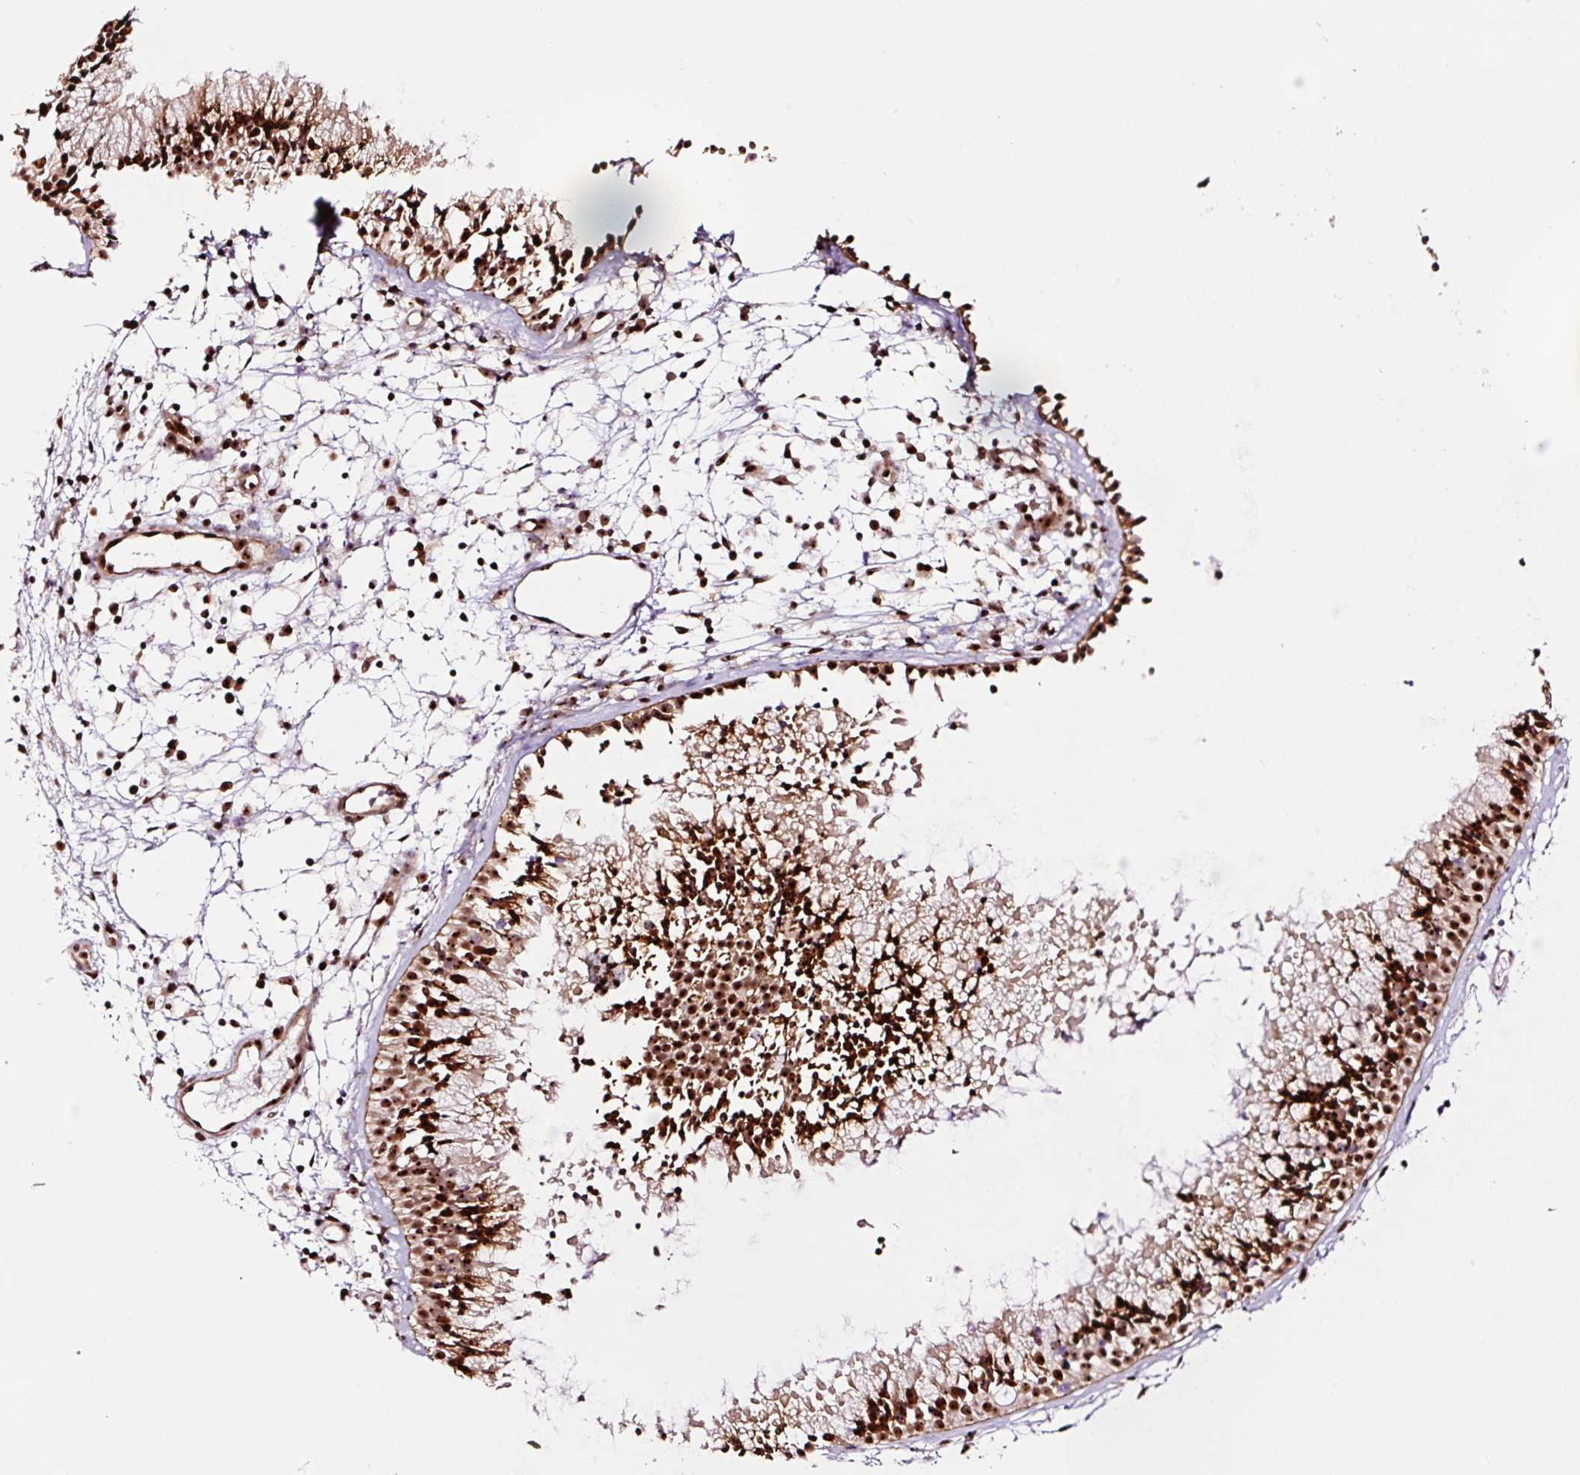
{"staining": {"intensity": "strong", "quantity": ">75%", "location": "nuclear"}, "tissue": "nasopharynx", "cell_type": "Respiratory epithelial cells", "image_type": "normal", "snomed": [{"axis": "morphology", "description": "Normal tissue, NOS"}, {"axis": "topography", "description": "Nasopharynx"}], "caption": "Unremarkable nasopharynx exhibits strong nuclear staining in approximately >75% of respiratory epithelial cells.", "gene": "GNL3", "patient": {"sex": "male", "age": 21}}